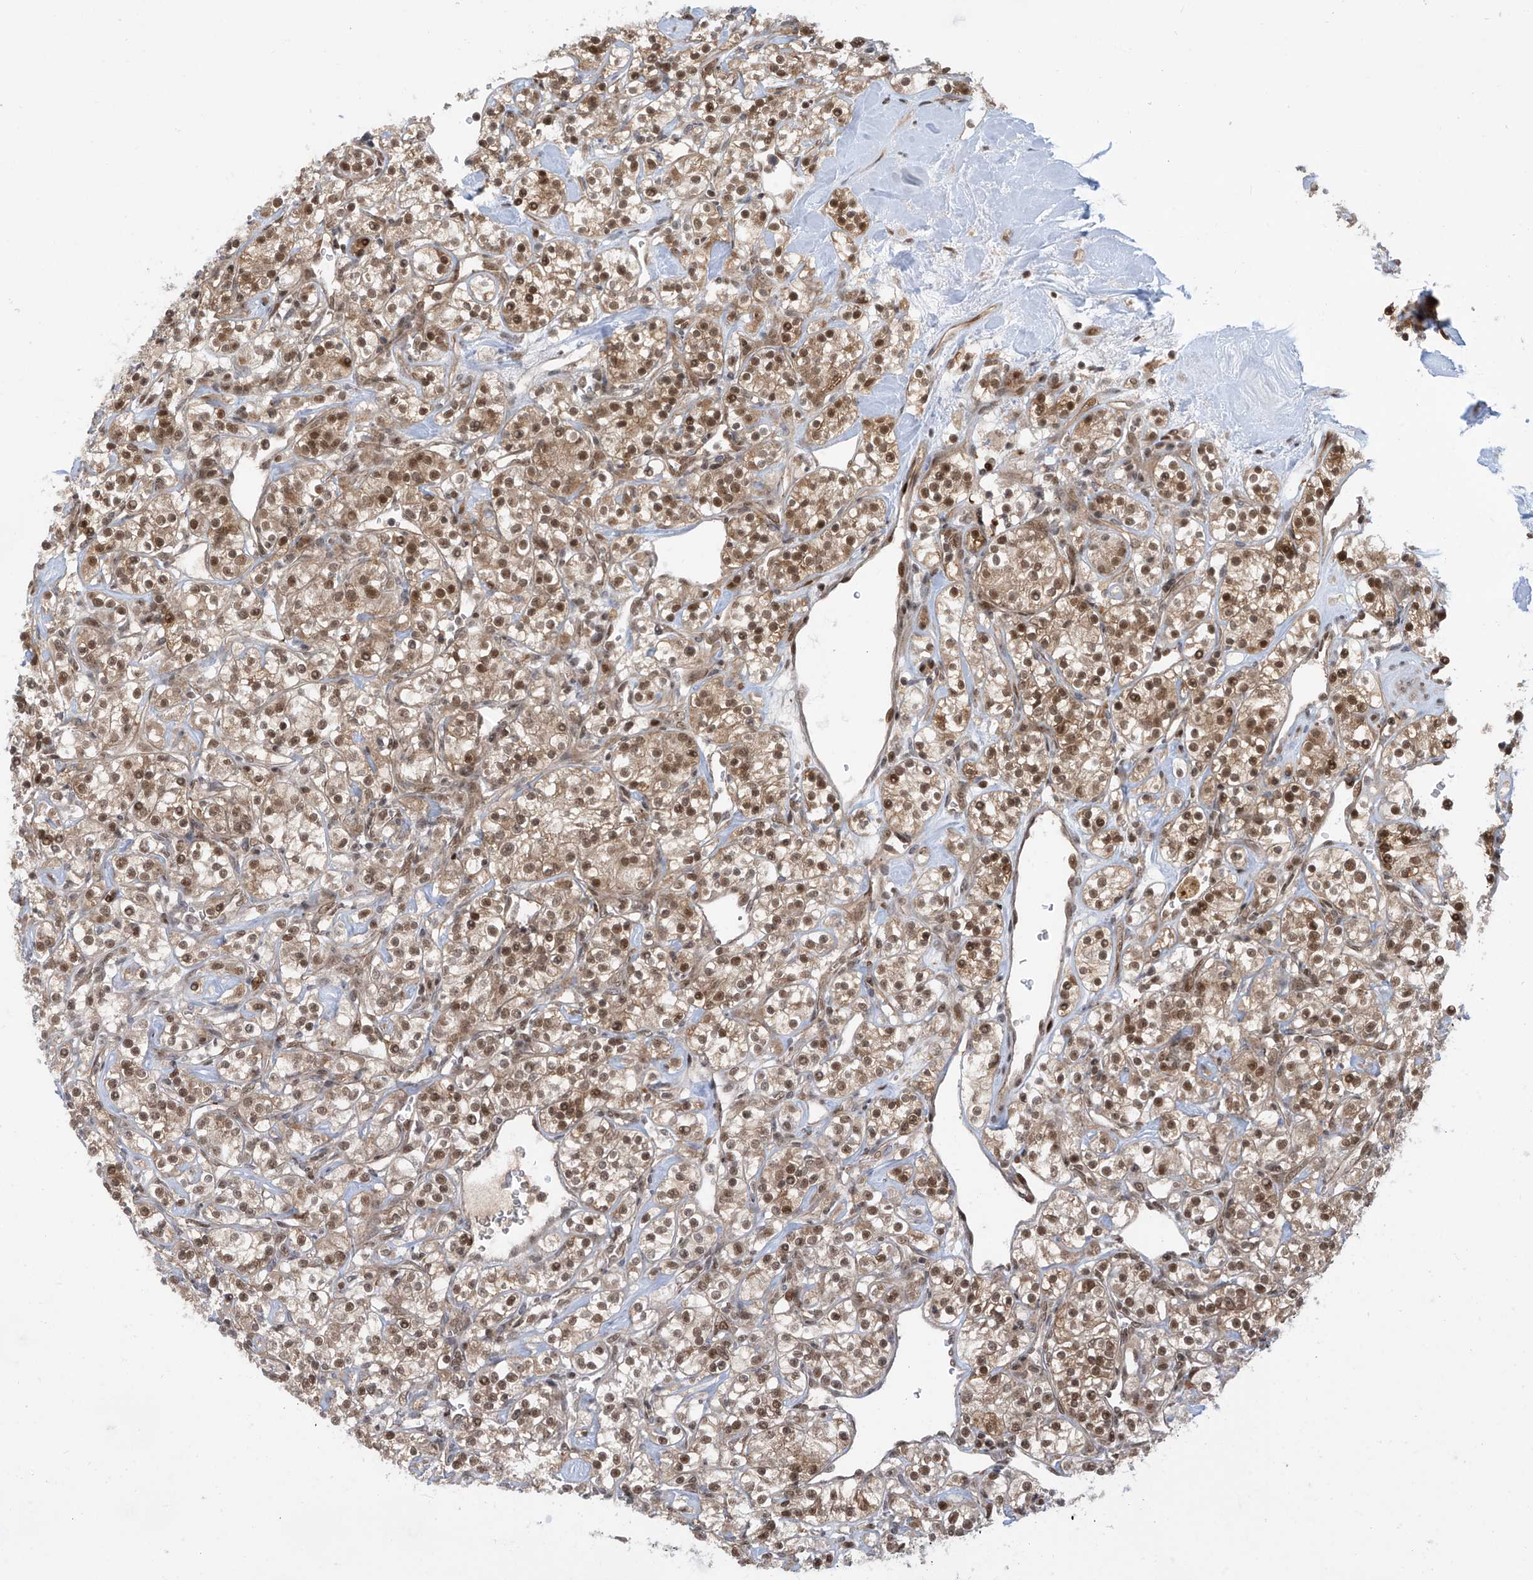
{"staining": {"intensity": "moderate", "quantity": ">75%", "location": "cytoplasmic/membranous,nuclear"}, "tissue": "renal cancer", "cell_type": "Tumor cells", "image_type": "cancer", "snomed": [{"axis": "morphology", "description": "Adenocarcinoma, NOS"}, {"axis": "topography", "description": "Kidney"}], "caption": "Immunohistochemistry micrograph of human adenocarcinoma (renal) stained for a protein (brown), which demonstrates medium levels of moderate cytoplasmic/membranous and nuclear staining in approximately >75% of tumor cells.", "gene": "LAGE3", "patient": {"sex": "male", "age": 77}}